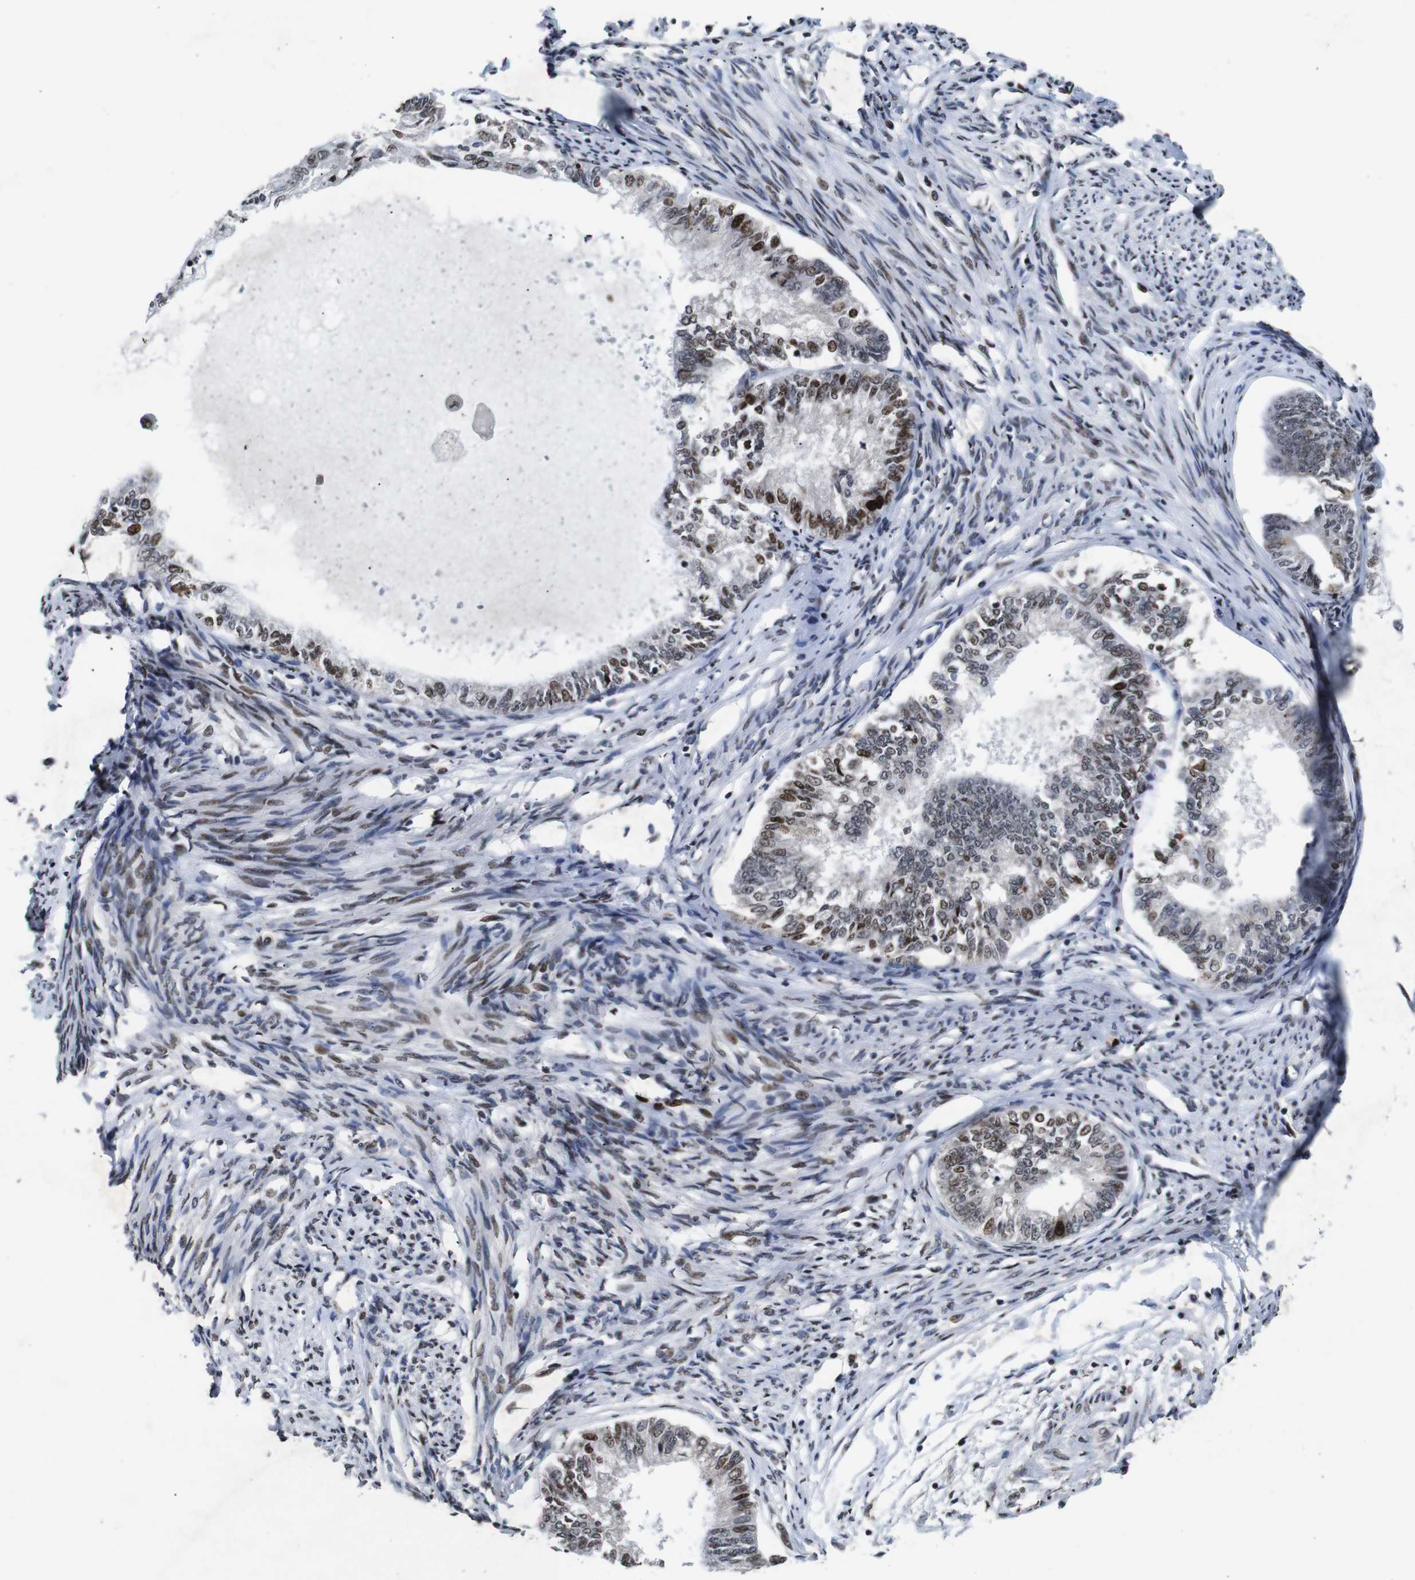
{"staining": {"intensity": "moderate", "quantity": ">75%", "location": "nuclear"}, "tissue": "endometrial cancer", "cell_type": "Tumor cells", "image_type": "cancer", "snomed": [{"axis": "morphology", "description": "Adenocarcinoma, NOS"}, {"axis": "topography", "description": "Endometrium"}], "caption": "Endometrial cancer stained with a brown dye exhibits moderate nuclear positive staining in about >75% of tumor cells.", "gene": "EIF4G1", "patient": {"sex": "female", "age": 86}}